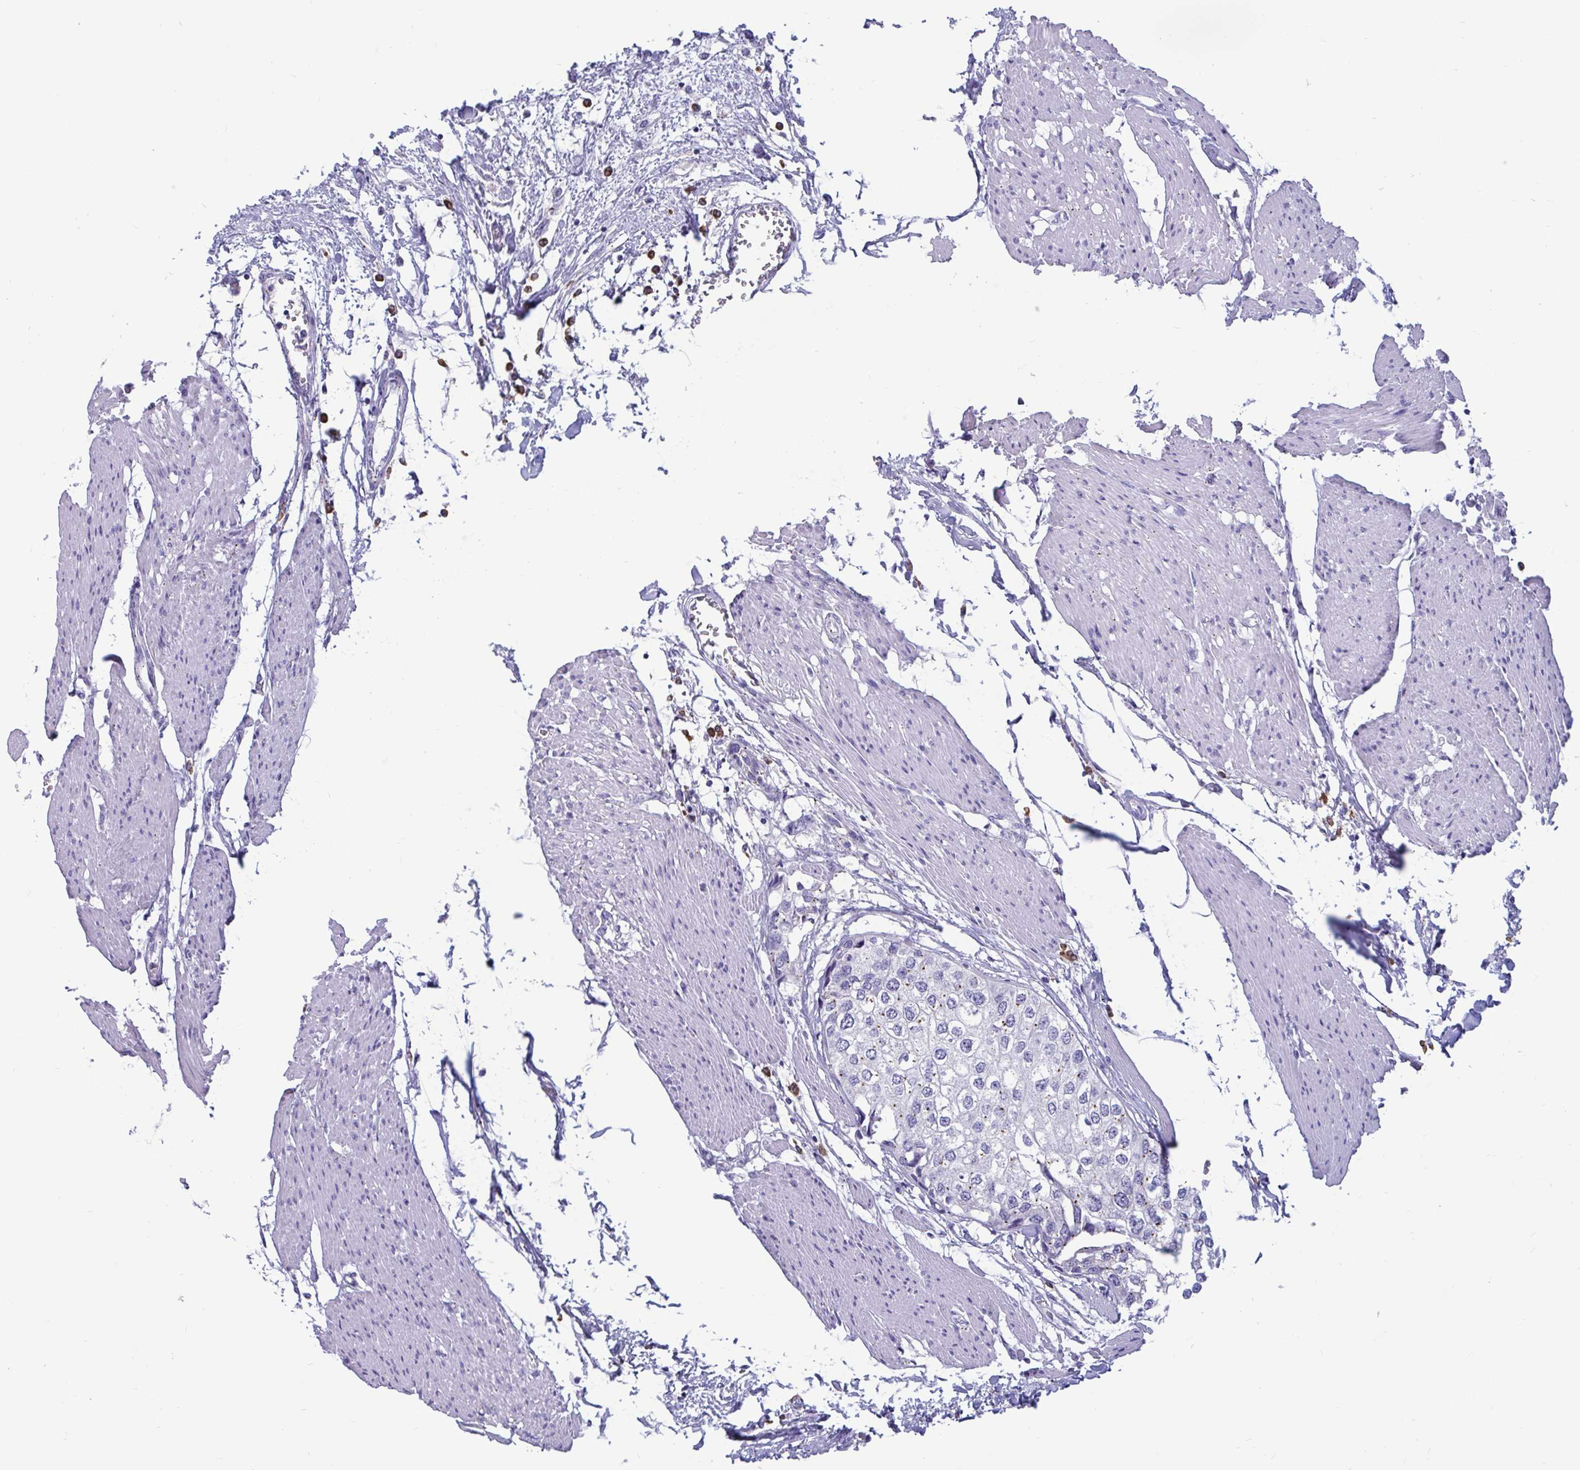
{"staining": {"intensity": "weak", "quantity": "25%-75%", "location": "cytoplasmic/membranous"}, "tissue": "urothelial cancer", "cell_type": "Tumor cells", "image_type": "cancer", "snomed": [{"axis": "morphology", "description": "Urothelial carcinoma, High grade"}, {"axis": "topography", "description": "Urinary bladder"}], "caption": "Urothelial cancer stained with immunohistochemistry reveals weak cytoplasmic/membranous staining in approximately 25%-75% of tumor cells.", "gene": "RNASE3", "patient": {"sex": "male", "age": 64}}